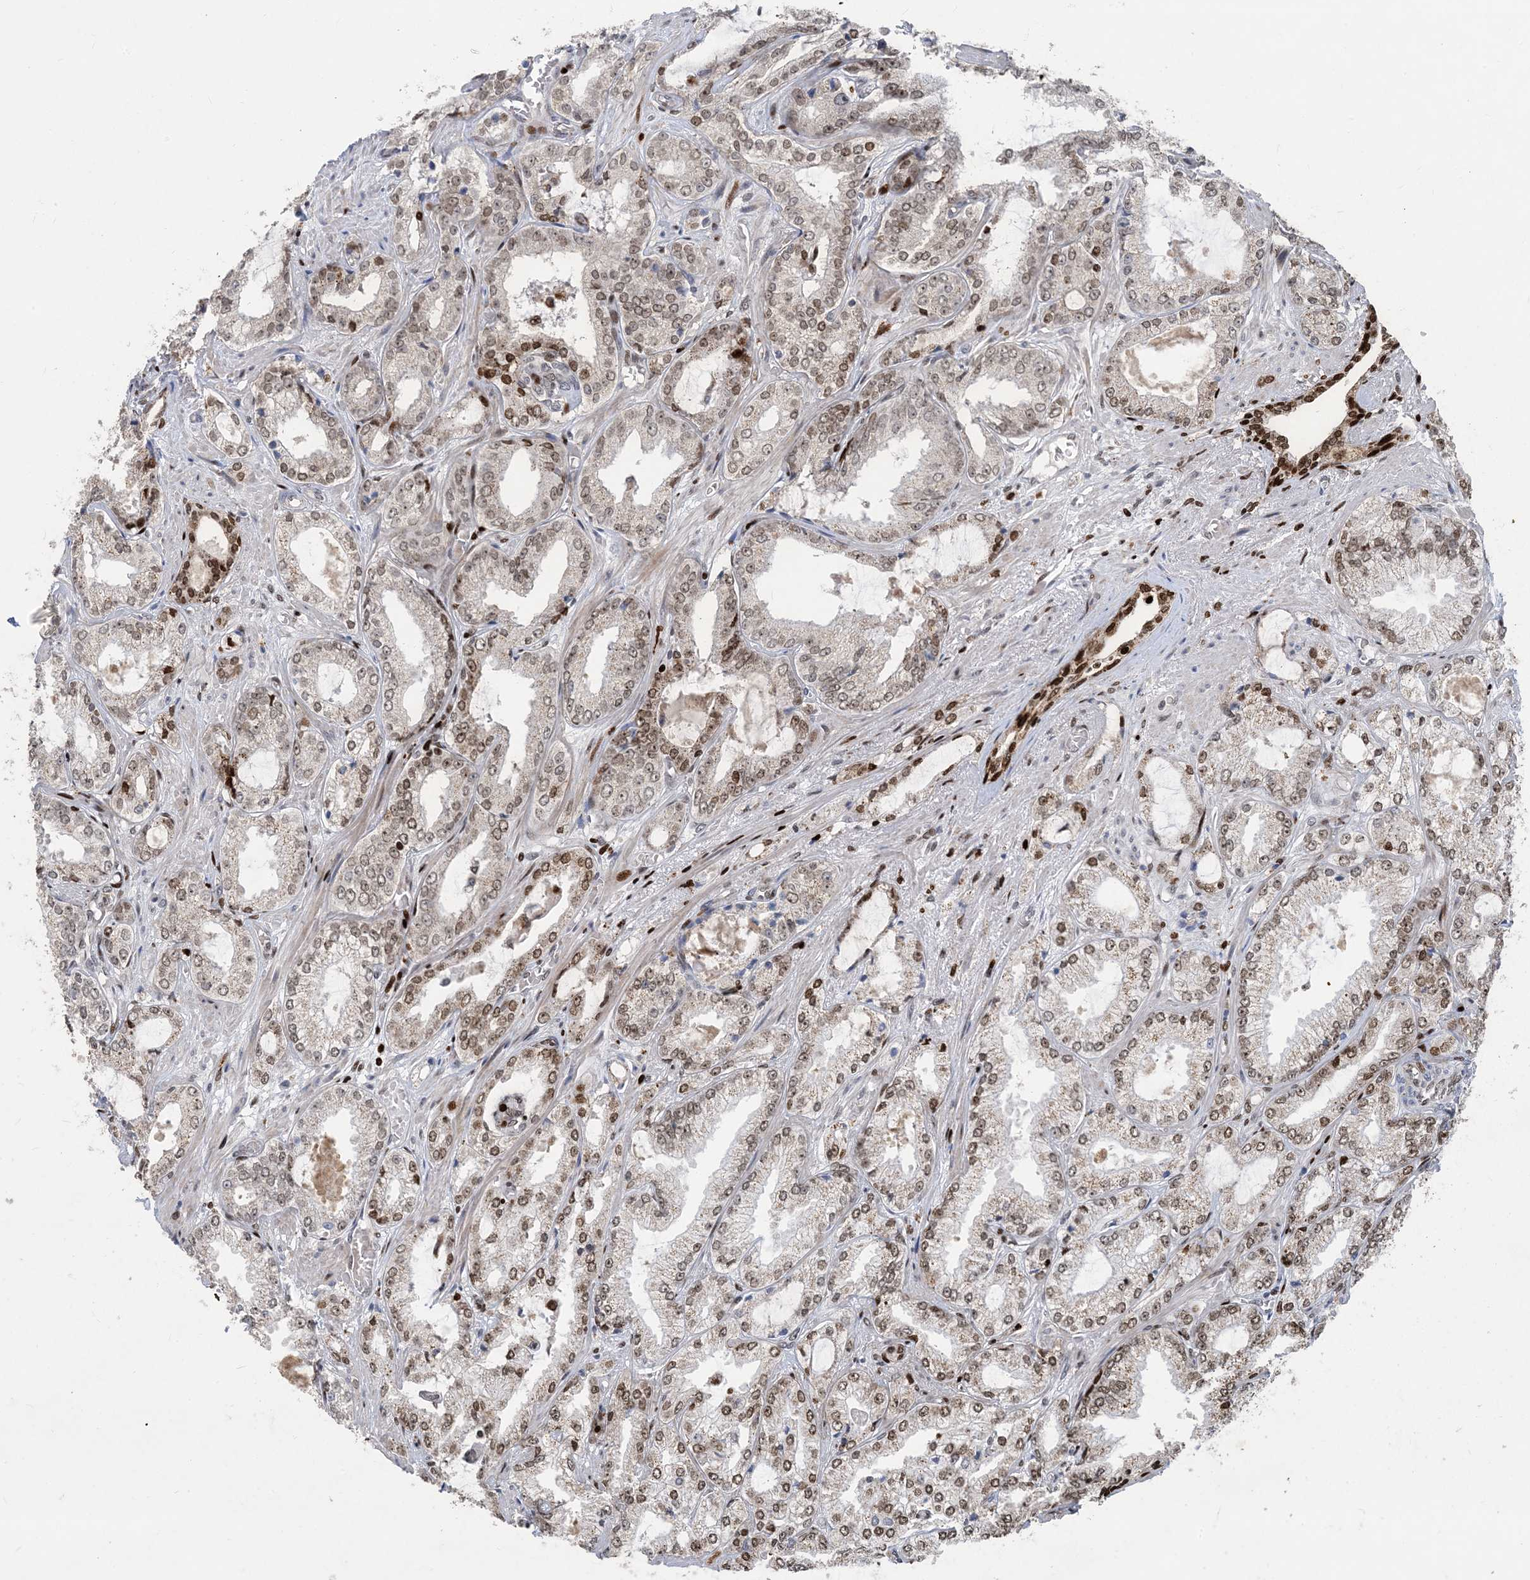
{"staining": {"intensity": "moderate", "quantity": "25%-75%", "location": "nuclear"}, "tissue": "prostate cancer", "cell_type": "Tumor cells", "image_type": "cancer", "snomed": [{"axis": "morphology", "description": "Adenocarcinoma, High grade"}, {"axis": "topography", "description": "Prostate"}], "caption": "Immunohistochemical staining of prostate adenocarcinoma (high-grade) shows medium levels of moderate nuclear protein staining in approximately 25%-75% of tumor cells.", "gene": "SLC25A53", "patient": {"sex": "male", "age": 71}}